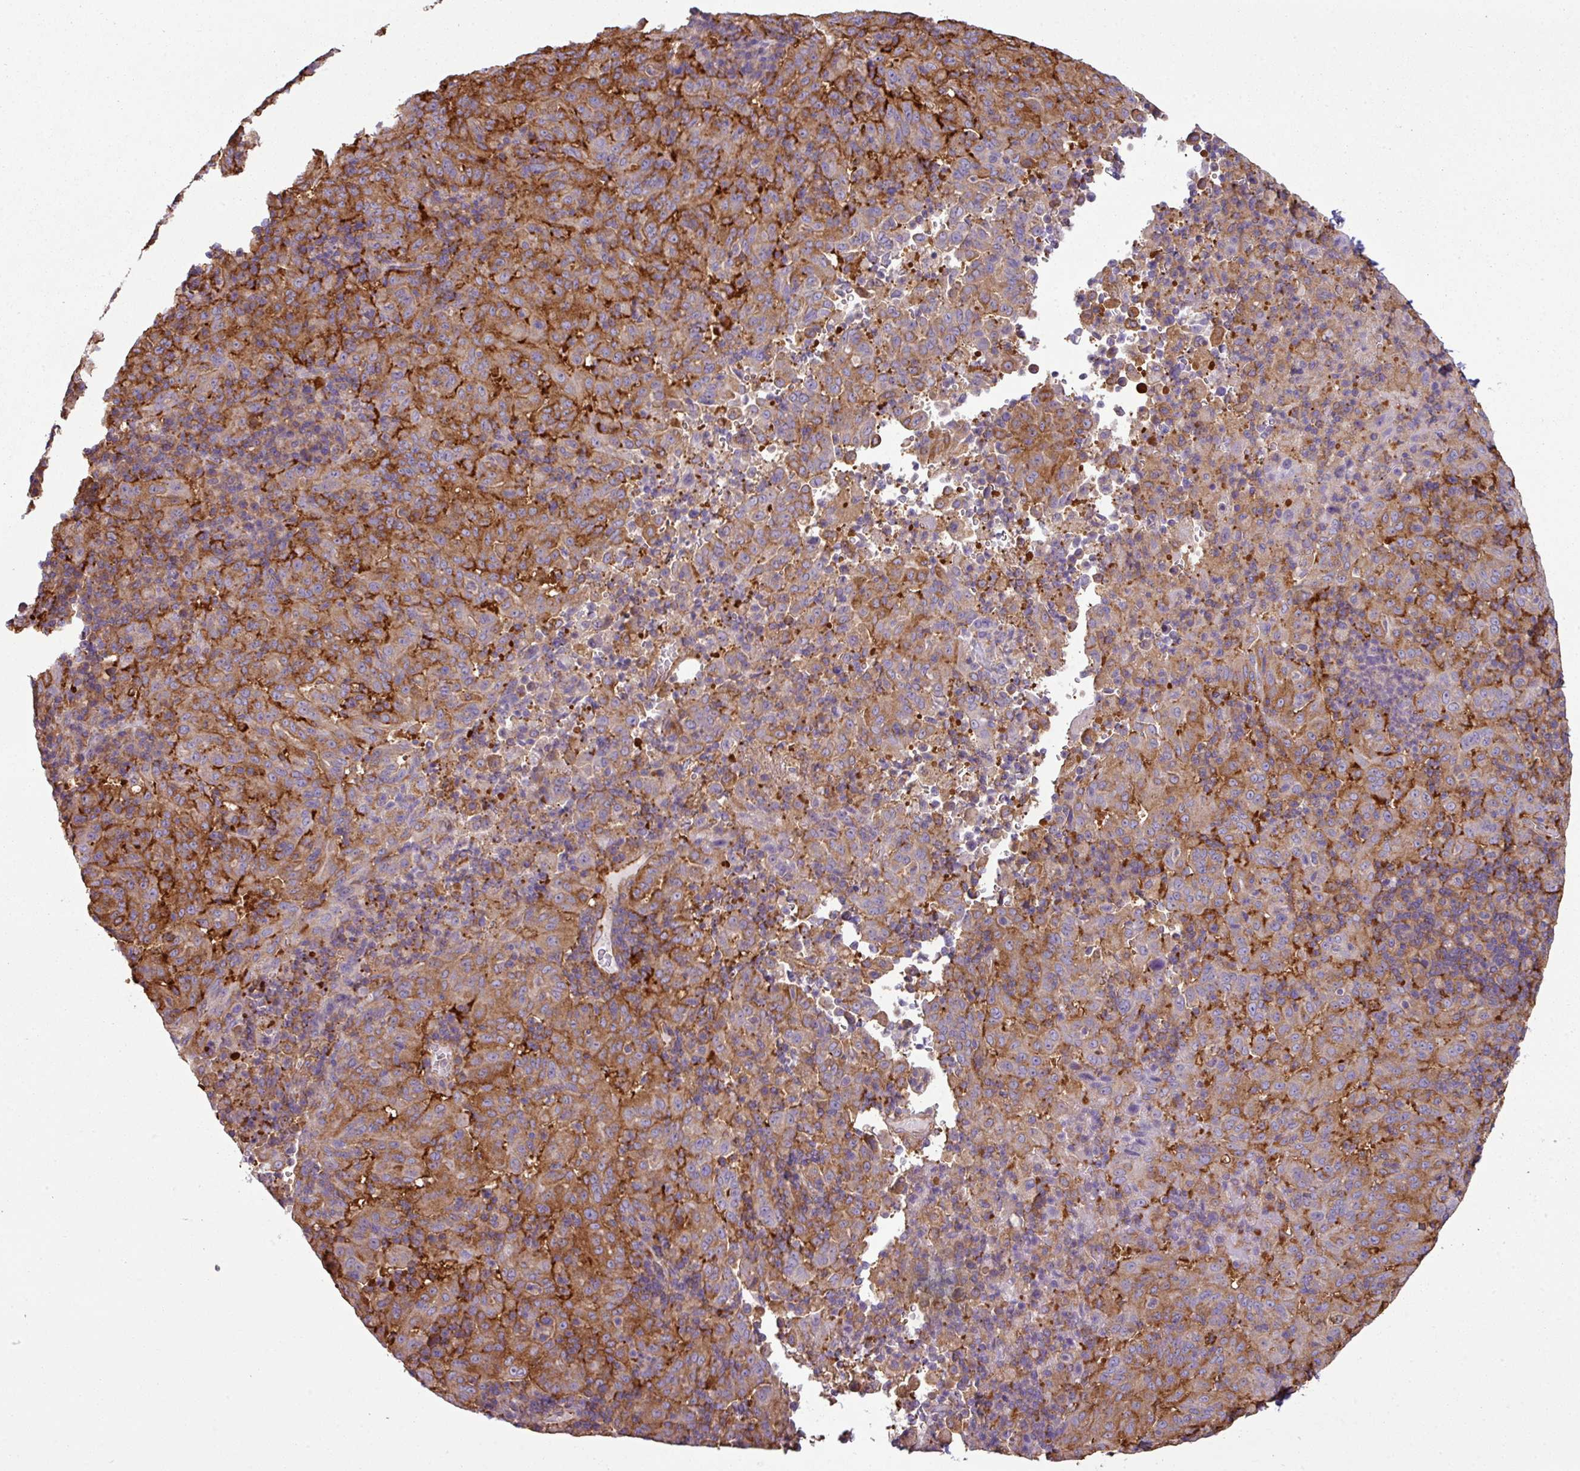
{"staining": {"intensity": "moderate", "quantity": ">75%", "location": "cytoplasmic/membranous"}, "tissue": "pancreatic cancer", "cell_type": "Tumor cells", "image_type": "cancer", "snomed": [{"axis": "morphology", "description": "Adenocarcinoma, NOS"}, {"axis": "topography", "description": "Pancreas"}], "caption": "Pancreatic adenocarcinoma stained with immunohistochemistry exhibits moderate cytoplasmic/membranous expression in approximately >75% of tumor cells.", "gene": "XNDC1N", "patient": {"sex": "male", "age": 63}}